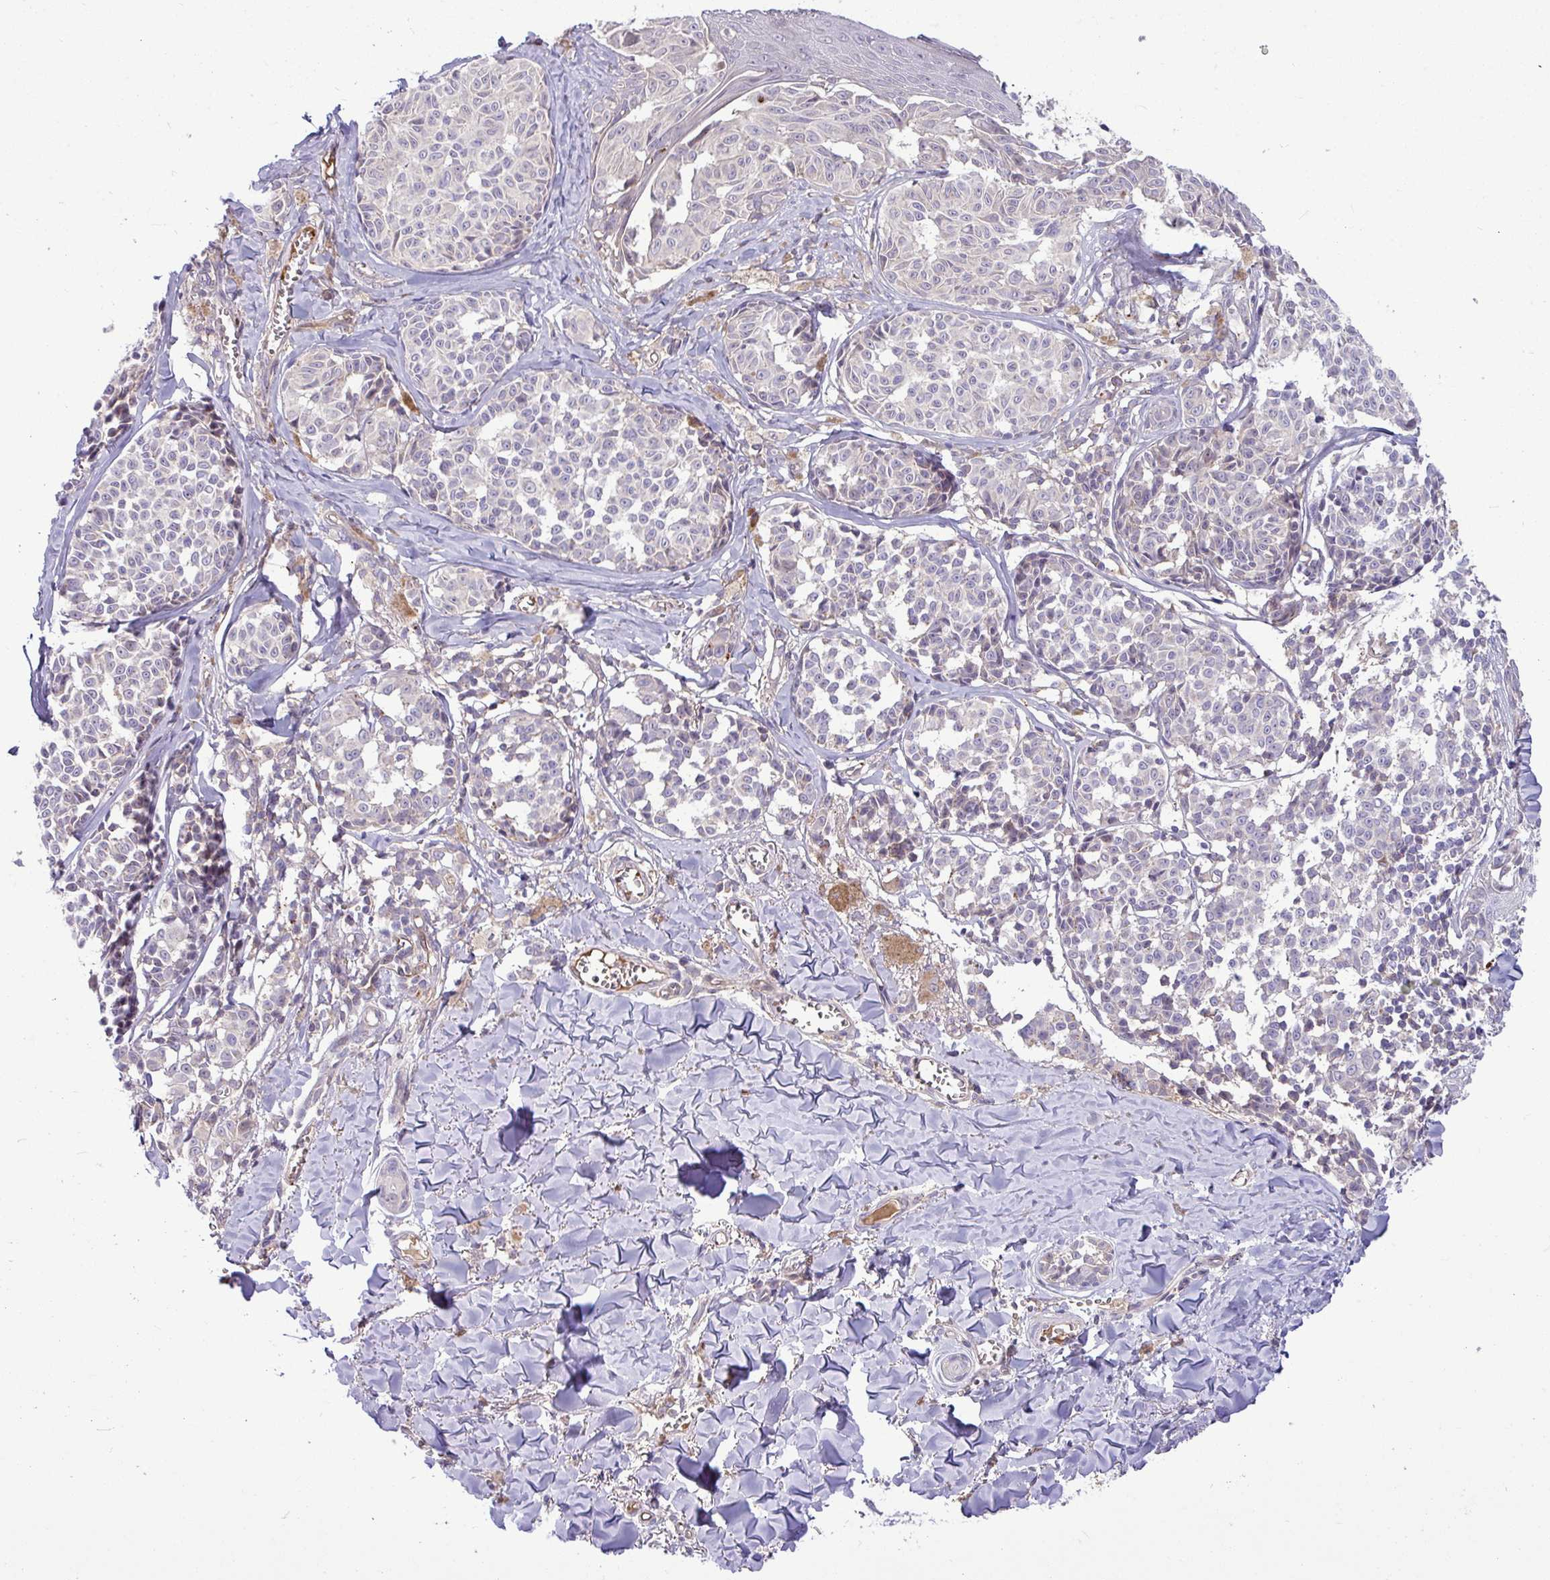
{"staining": {"intensity": "negative", "quantity": "none", "location": "none"}, "tissue": "melanoma", "cell_type": "Tumor cells", "image_type": "cancer", "snomed": [{"axis": "morphology", "description": "Malignant melanoma, NOS"}, {"axis": "topography", "description": "Skin"}], "caption": "This is an immunohistochemistry photomicrograph of human malignant melanoma. There is no expression in tumor cells.", "gene": "B4GALNT4", "patient": {"sex": "female", "age": 43}}